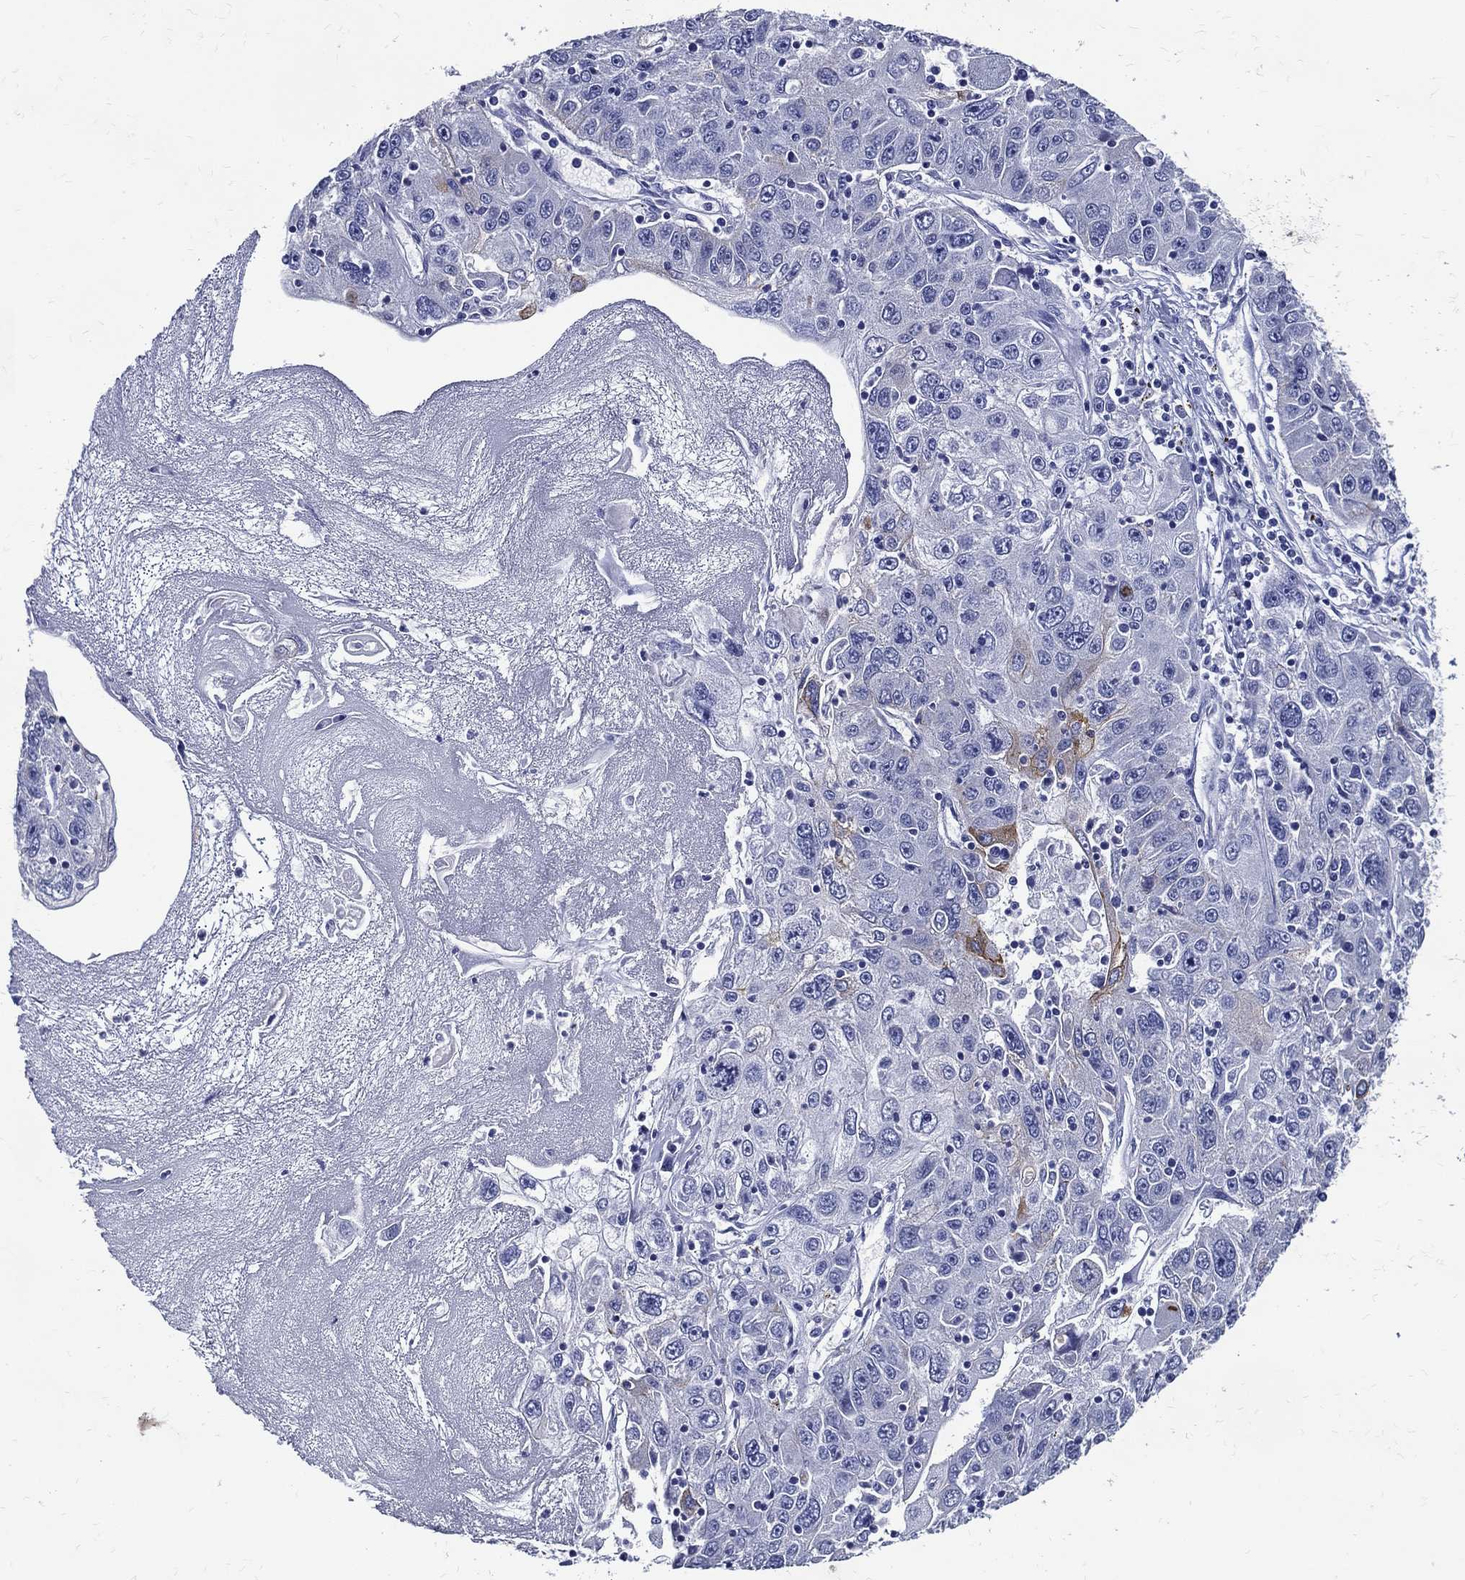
{"staining": {"intensity": "moderate", "quantity": "<25%", "location": "cytoplasmic/membranous"}, "tissue": "stomach cancer", "cell_type": "Tumor cells", "image_type": "cancer", "snomed": [{"axis": "morphology", "description": "Adenocarcinoma, NOS"}, {"axis": "topography", "description": "Stomach"}], "caption": "A brown stain labels moderate cytoplasmic/membranous positivity of a protein in stomach cancer (adenocarcinoma) tumor cells. (brown staining indicates protein expression, while blue staining denotes nuclei).", "gene": "ACE2", "patient": {"sex": "male", "age": 56}}